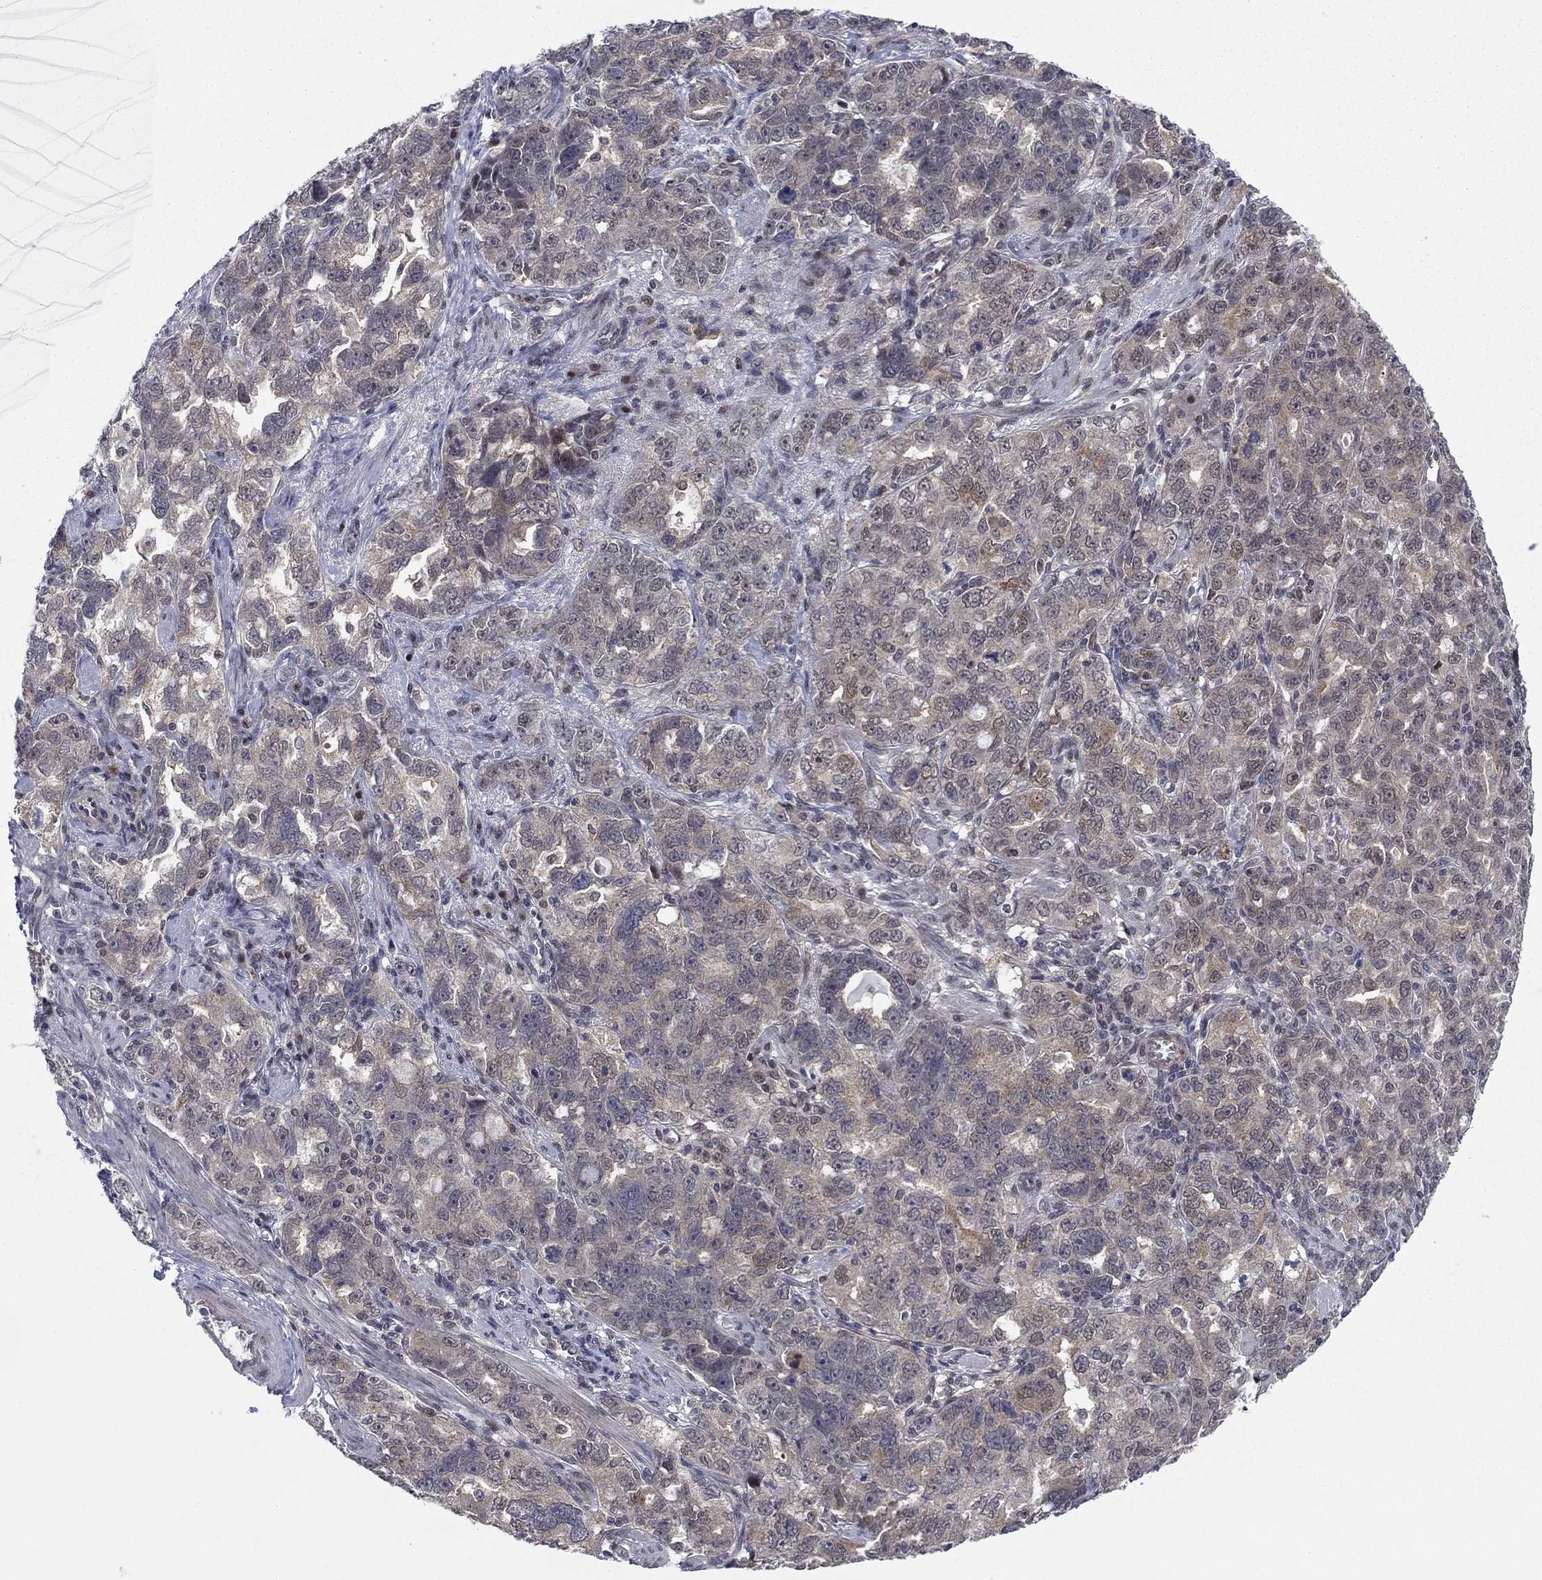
{"staining": {"intensity": "moderate", "quantity": "<25%", "location": "cytoplasmic/membranous"}, "tissue": "ovarian cancer", "cell_type": "Tumor cells", "image_type": "cancer", "snomed": [{"axis": "morphology", "description": "Cystadenocarcinoma, serous, NOS"}, {"axis": "topography", "description": "Ovary"}], "caption": "A photomicrograph showing moderate cytoplasmic/membranous staining in approximately <25% of tumor cells in ovarian cancer (serous cystadenocarcinoma), as visualized by brown immunohistochemical staining.", "gene": "PSMC1", "patient": {"sex": "female", "age": 51}}